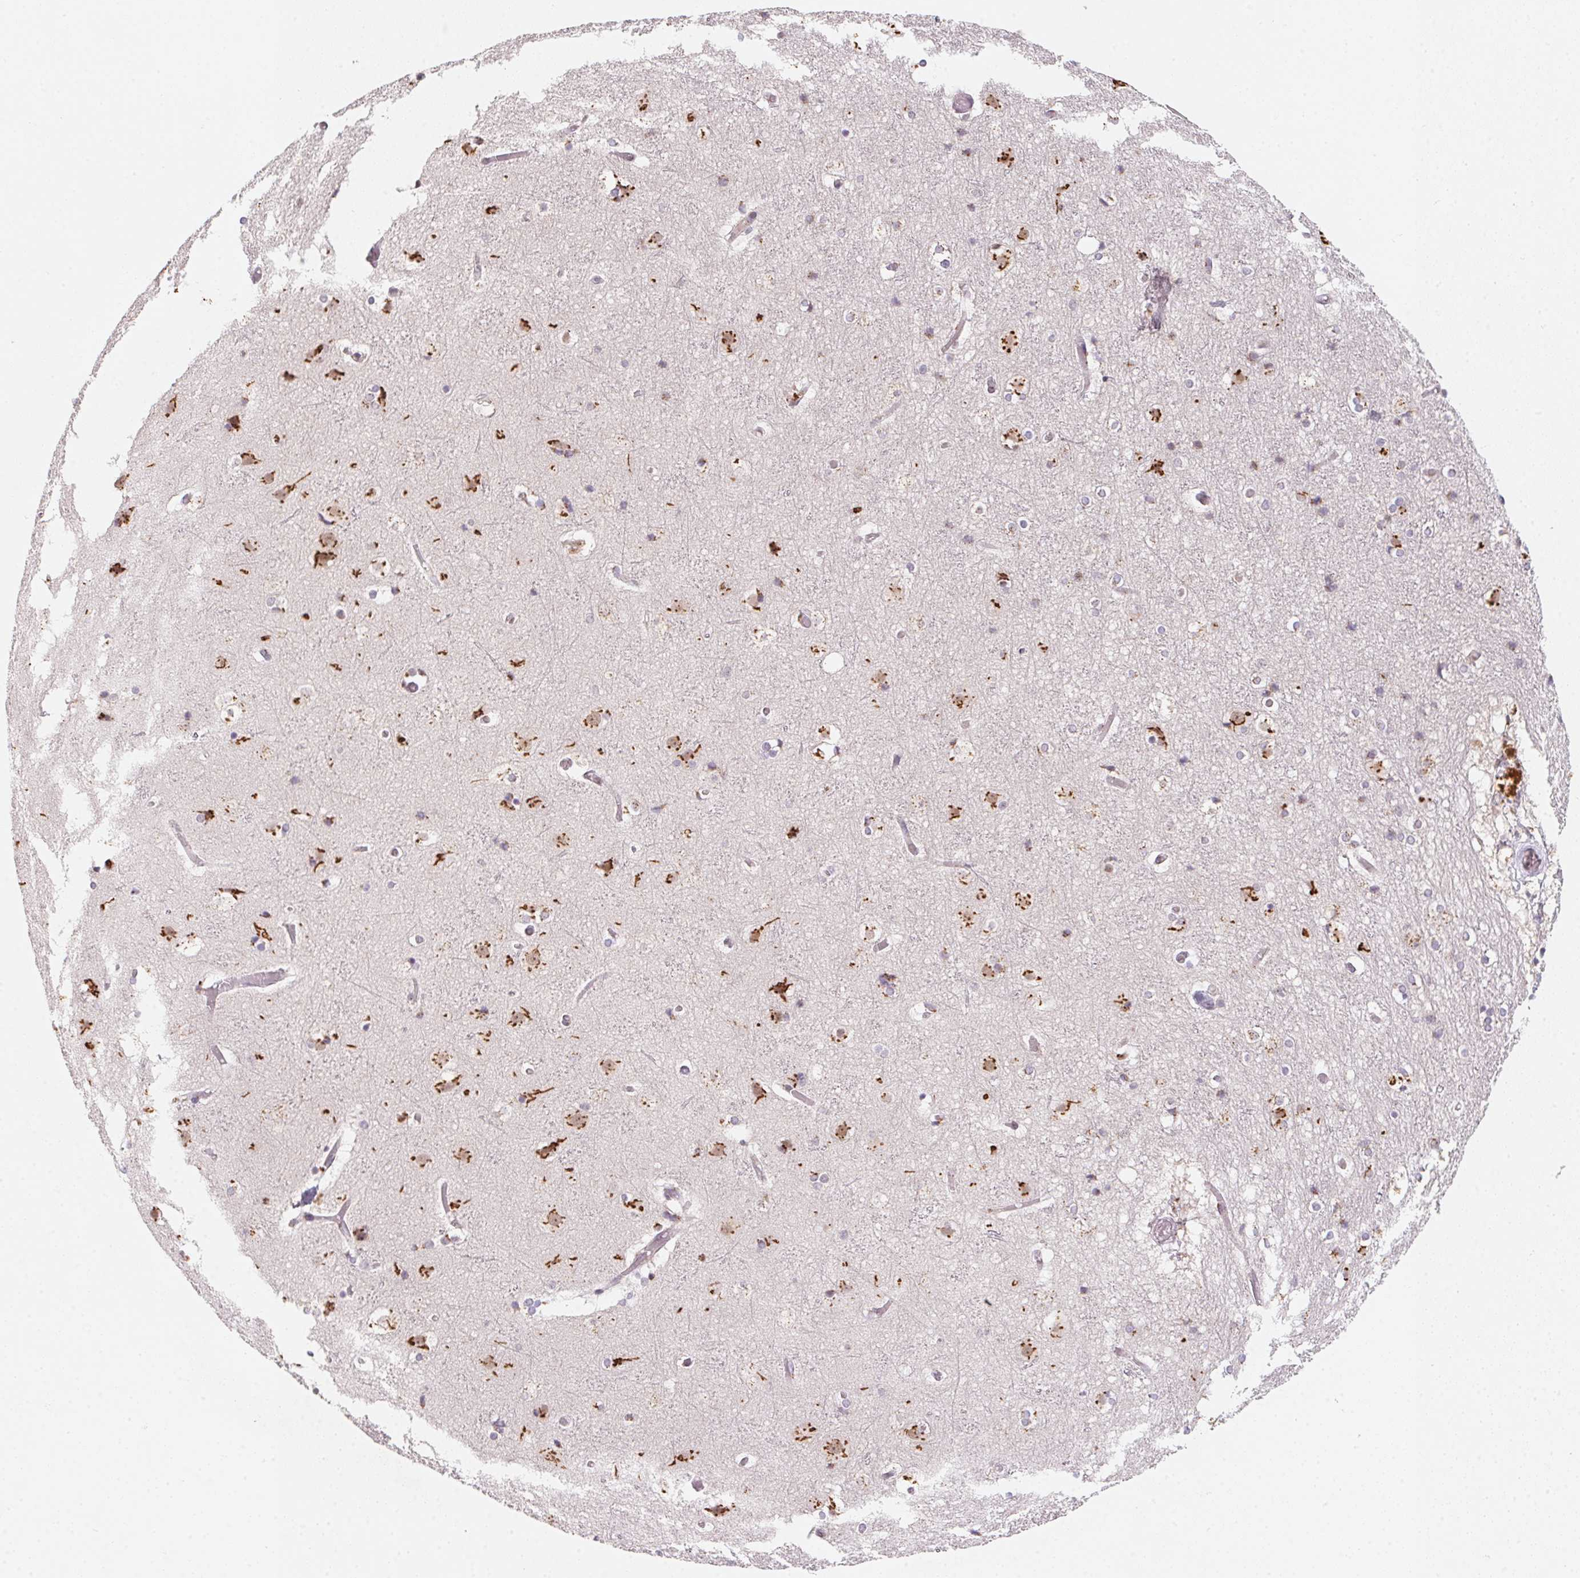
{"staining": {"intensity": "weak", "quantity": "25%-75%", "location": "cytoplasmic/membranous"}, "tissue": "cerebral cortex", "cell_type": "Endothelial cells", "image_type": "normal", "snomed": [{"axis": "morphology", "description": "Normal tissue, NOS"}, {"axis": "topography", "description": "Cerebral cortex"}], "caption": "Cerebral cortex stained for a protein (brown) exhibits weak cytoplasmic/membranous positive positivity in about 25%-75% of endothelial cells.", "gene": "RAB22A", "patient": {"sex": "female", "age": 52}}